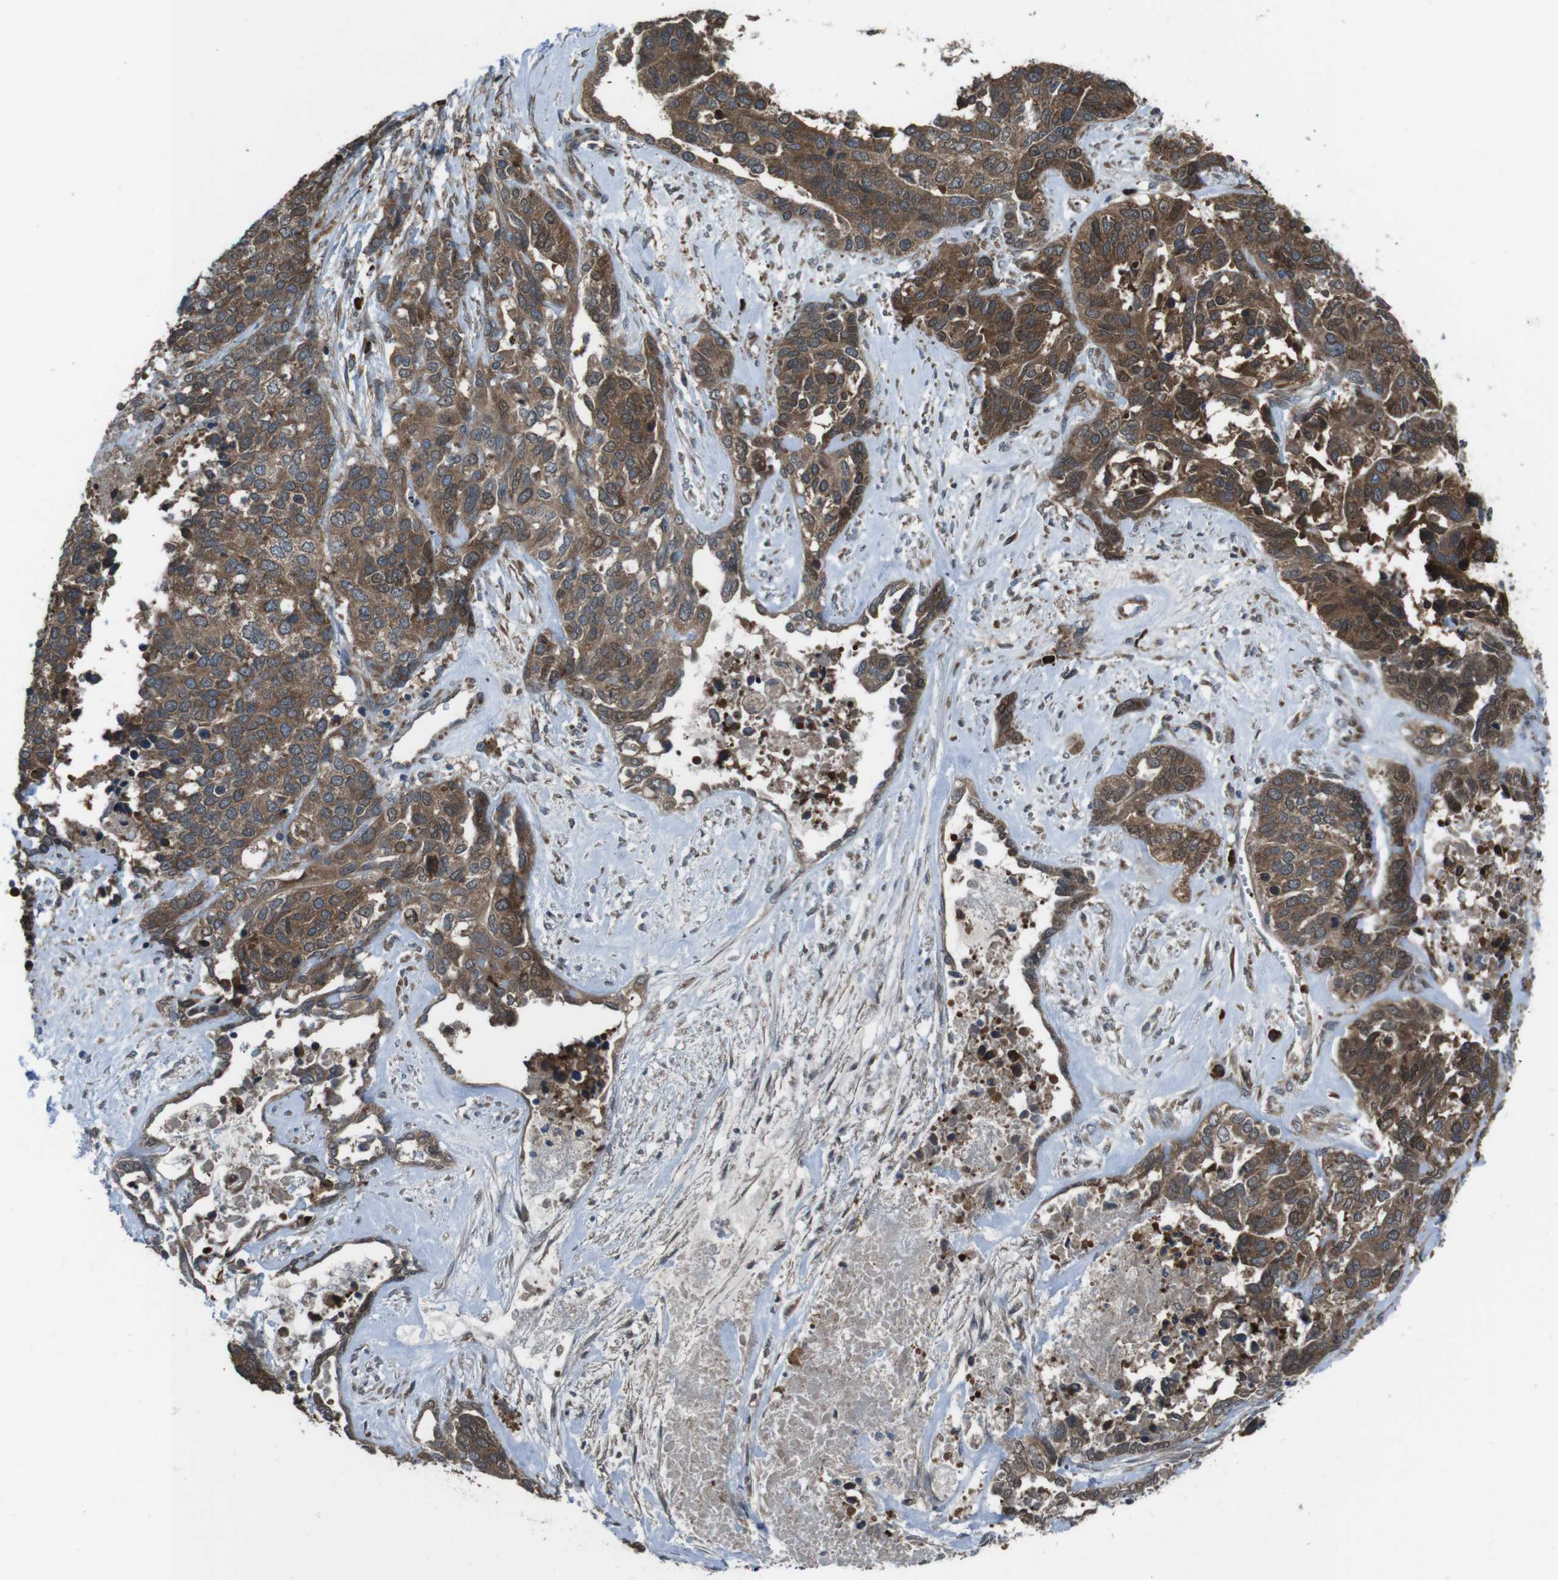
{"staining": {"intensity": "strong", "quantity": ">75%", "location": "cytoplasmic/membranous"}, "tissue": "ovarian cancer", "cell_type": "Tumor cells", "image_type": "cancer", "snomed": [{"axis": "morphology", "description": "Cystadenocarcinoma, serous, NOS"}, {"axis": "topography", "description": "Ovary"}], "caption": "Immunohistochemistry photomicrograph of neoplastic tissue: human serous cystadenocarcinoma (ovarian) stained using IHC exhibits high levels of strong protein expression localized specifically in the cytoplasmic/membranous of tumor cells, appearing as a cytoplasmic/membranous brown color.", "gene": "SSR3", "patient": {"sex": "female", "age": 44}}